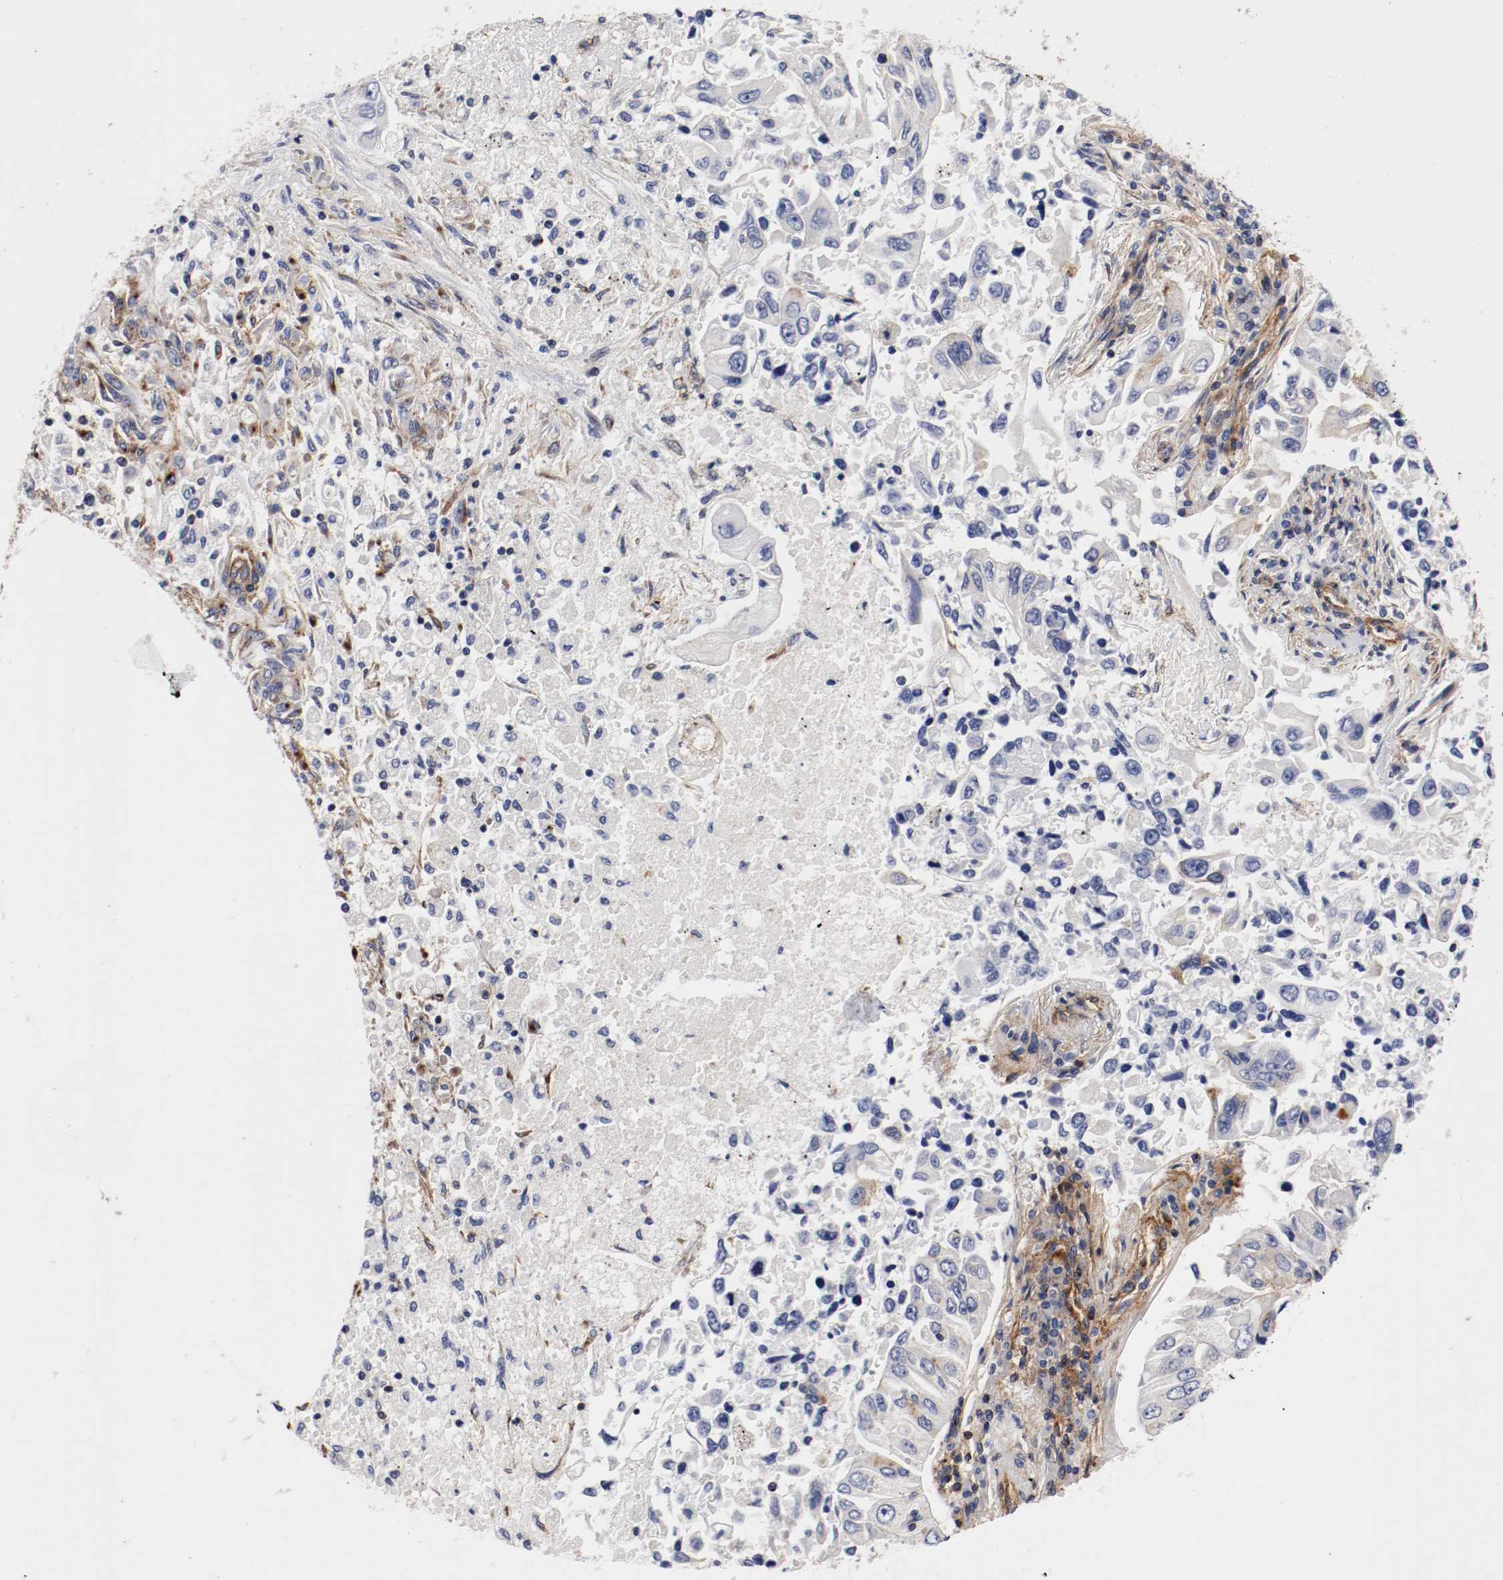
{"staining": {"intensity": "negative", "quantity": "none", "location": "none"}, "tissue": "lung cancer", "cell_type": "Tumor cells", "image_type": "cancer", "snomed": [{"axis": "morphology", "description": "Adenocarcinoma, NOS"}, {"axis": "topography", "description": "Lung"}], "caption": "This is an IHC photomicrograph of lung cancer (adenocarcinoma). There is no staining in tumor cells.", "gene": "IFITM1", "patient": {"sex": "male", "age": 84}}